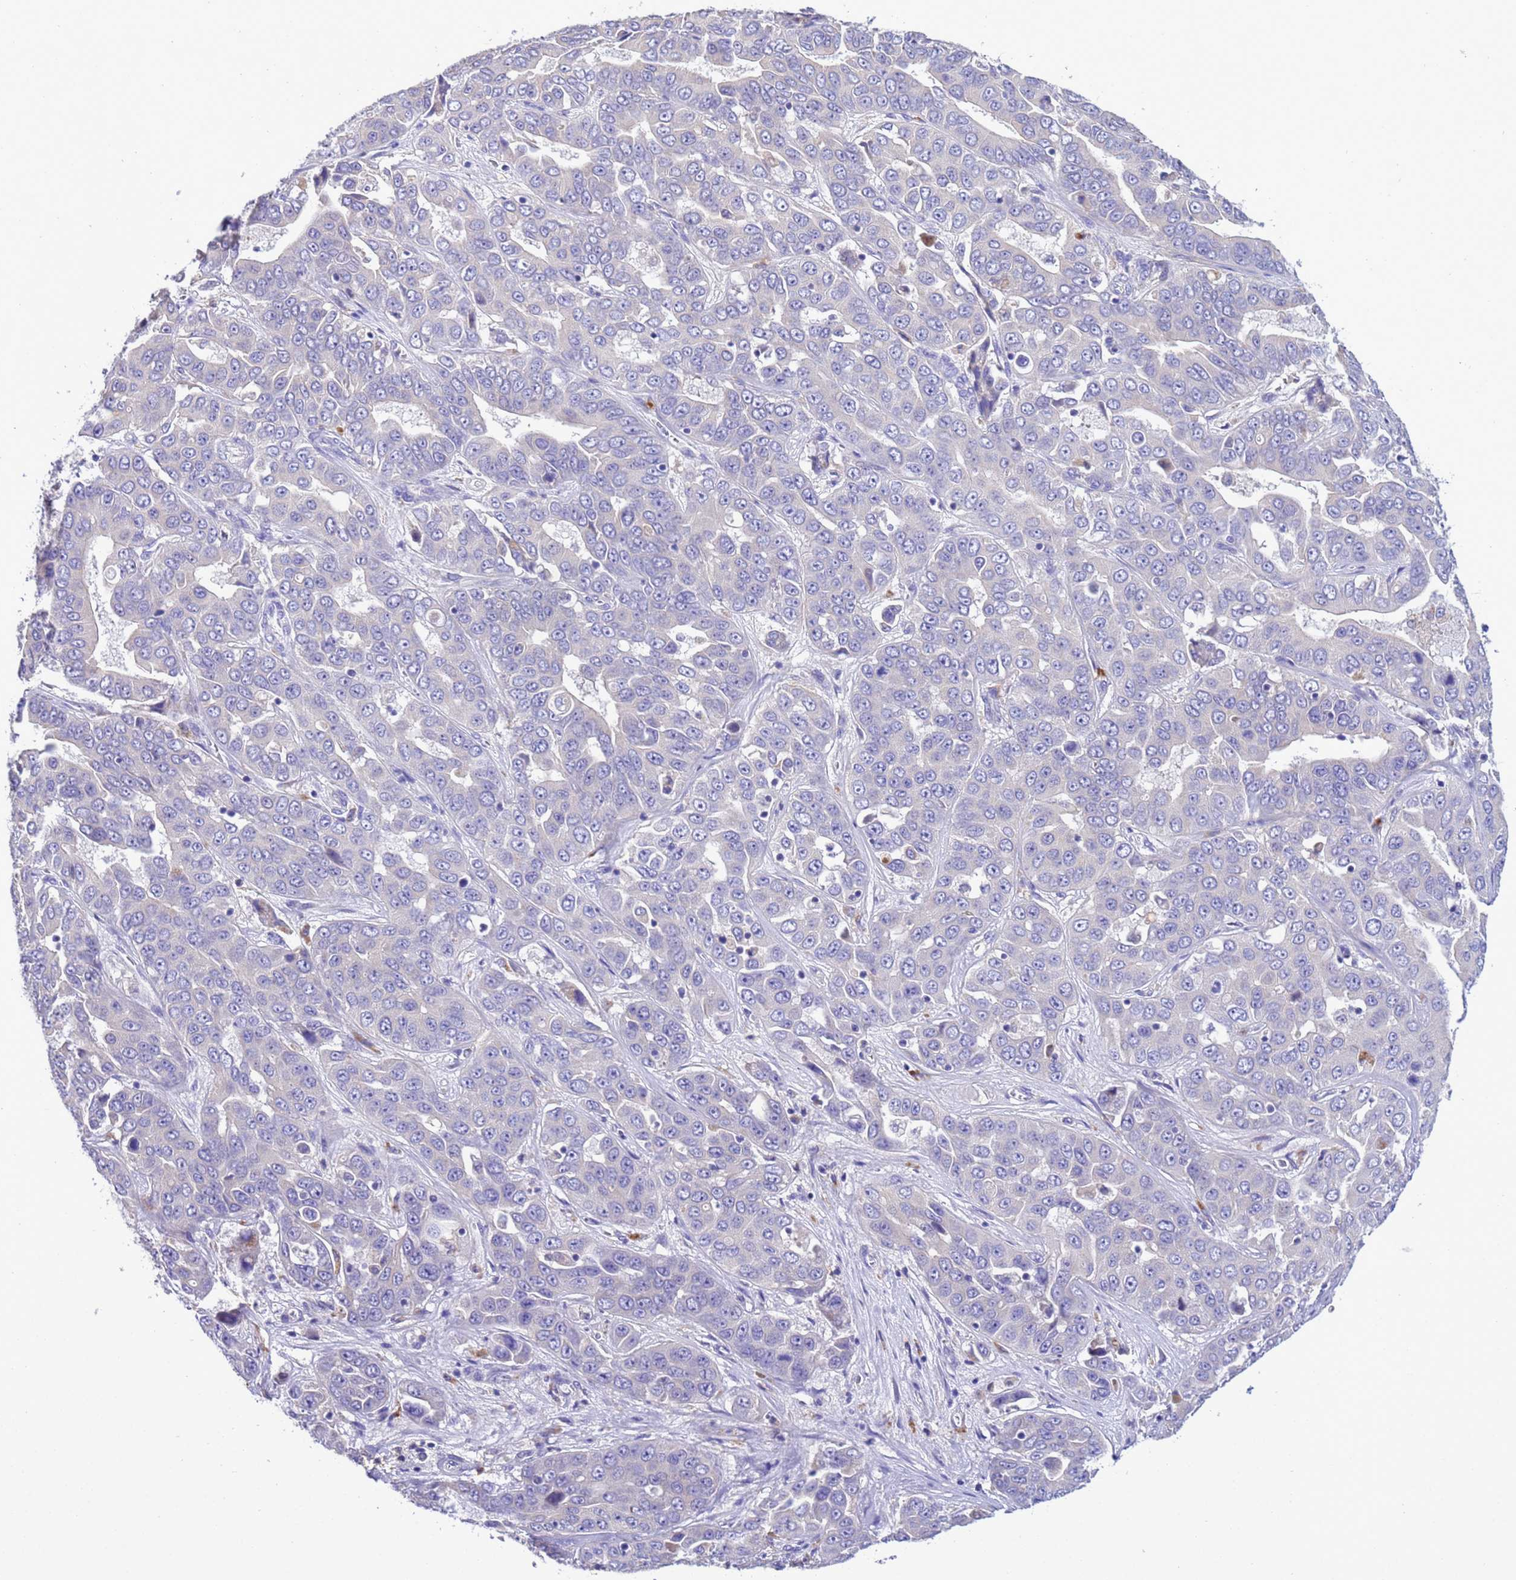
{"staining": {"intensity": "negative", "quantity": "none", "location": "none"}, "tissue": "liver cancer", "cell_type": "Tumor cells", "image_type": "cancer", "snomed": [{"axis": "morphology", "description": "Cholangiocarcinoma"}, {"axis": "topography", "description": "Liver"}], "caption": "IHC of human liver cholangiocarcinoma displays no positivity in tumor cells.", "gene": "KICS2", "patient": {"sex": "female", "age": 52}}